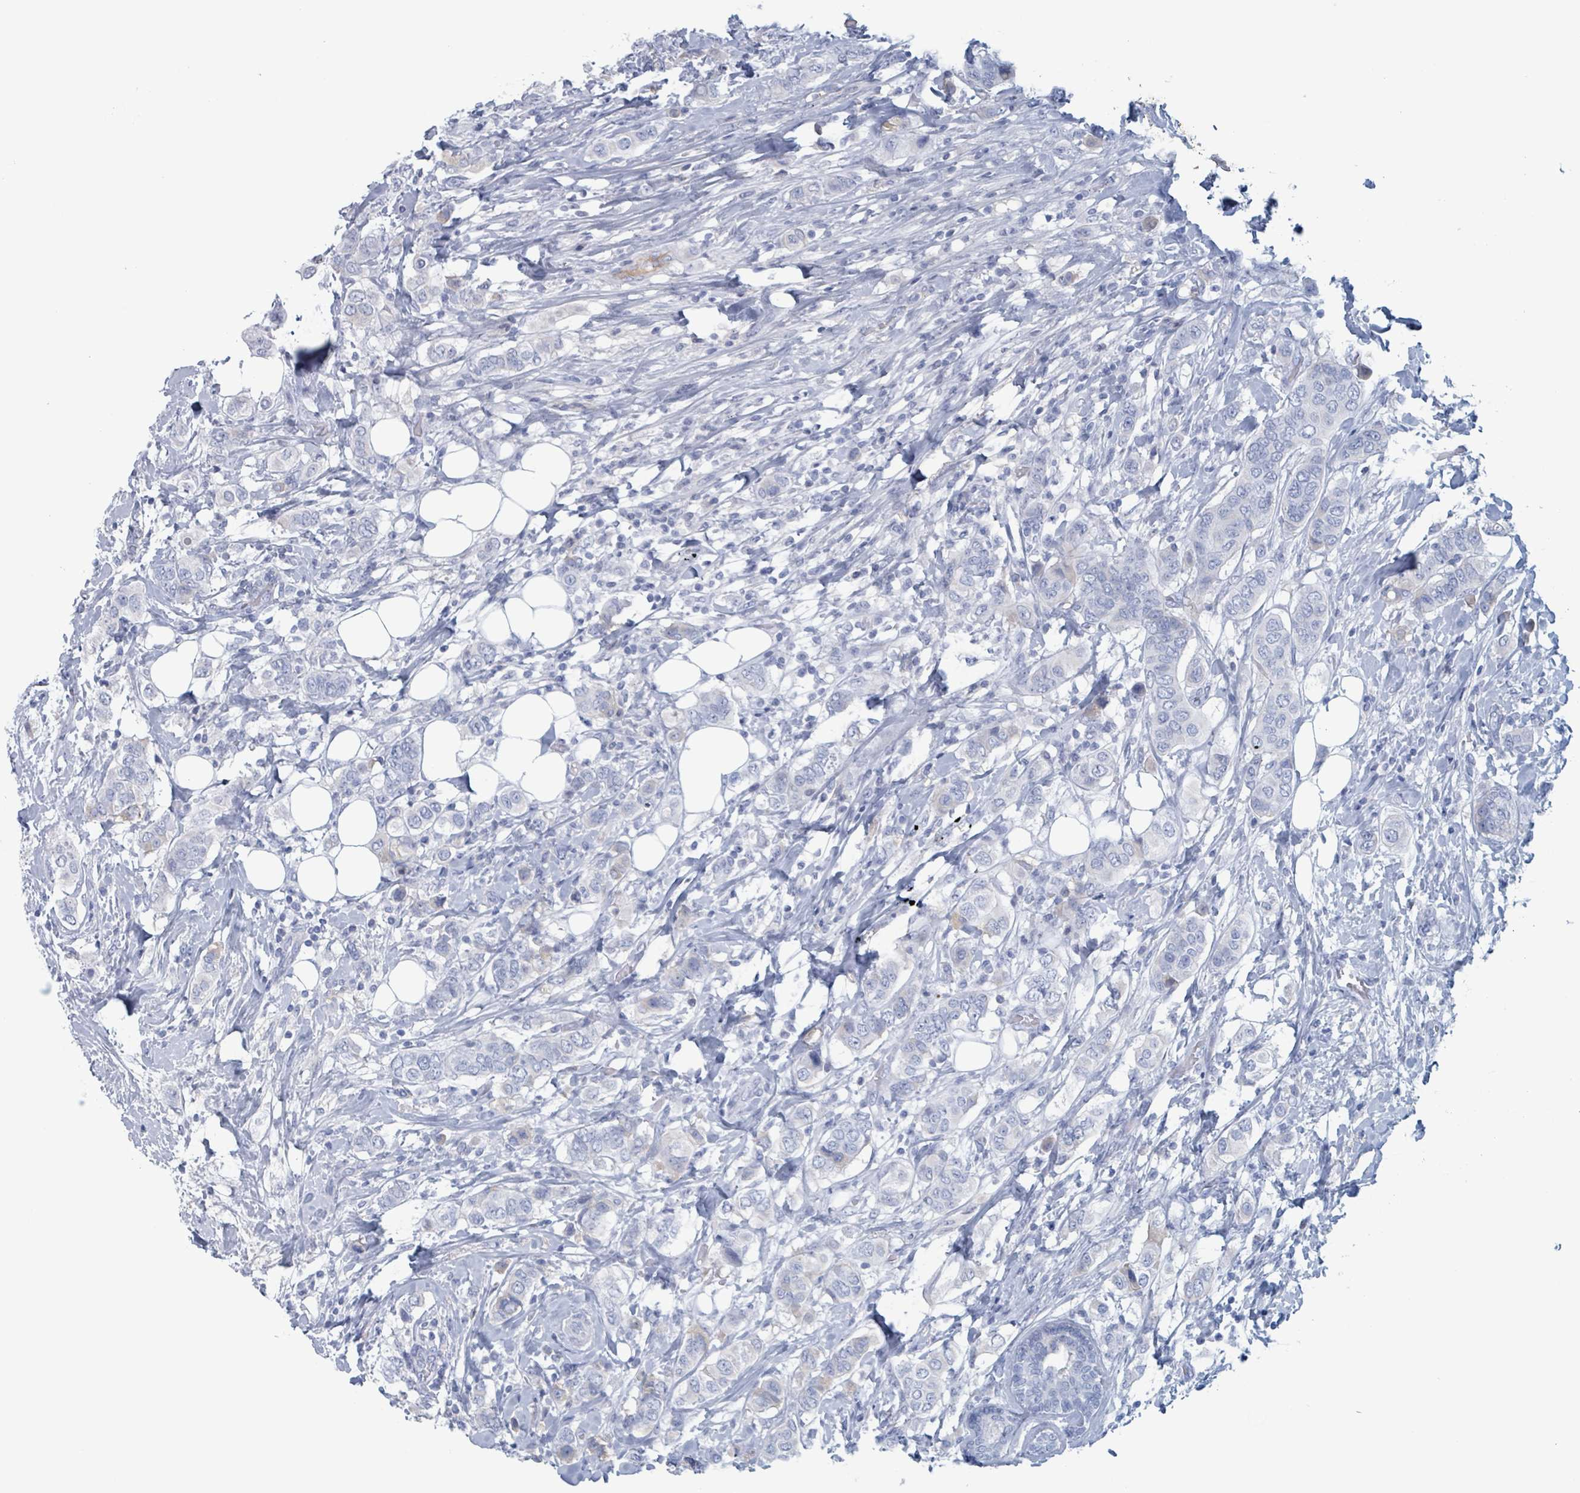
{"staining": {"intensity": "negative", "quantity": "none", "location": "none"}, "tissue": "breast cancer", "cell_type": "Tumor cells", "image_type": "cancer", "snomed": [{"axis": "morphology", "description": "Lobular carcinoma"}, {"axis": "topography", "description": "Breast"}], "caption": "Immunohistochemical staining of human breast lobular carcinoma demonstrates no significant staining in tumor cells. The staining is performed using DAB brown chromogen with nuclei counter-stained in using hematoxylin.", "gene": "KLK4", "patient": {"sex": "female", "age": 51}}